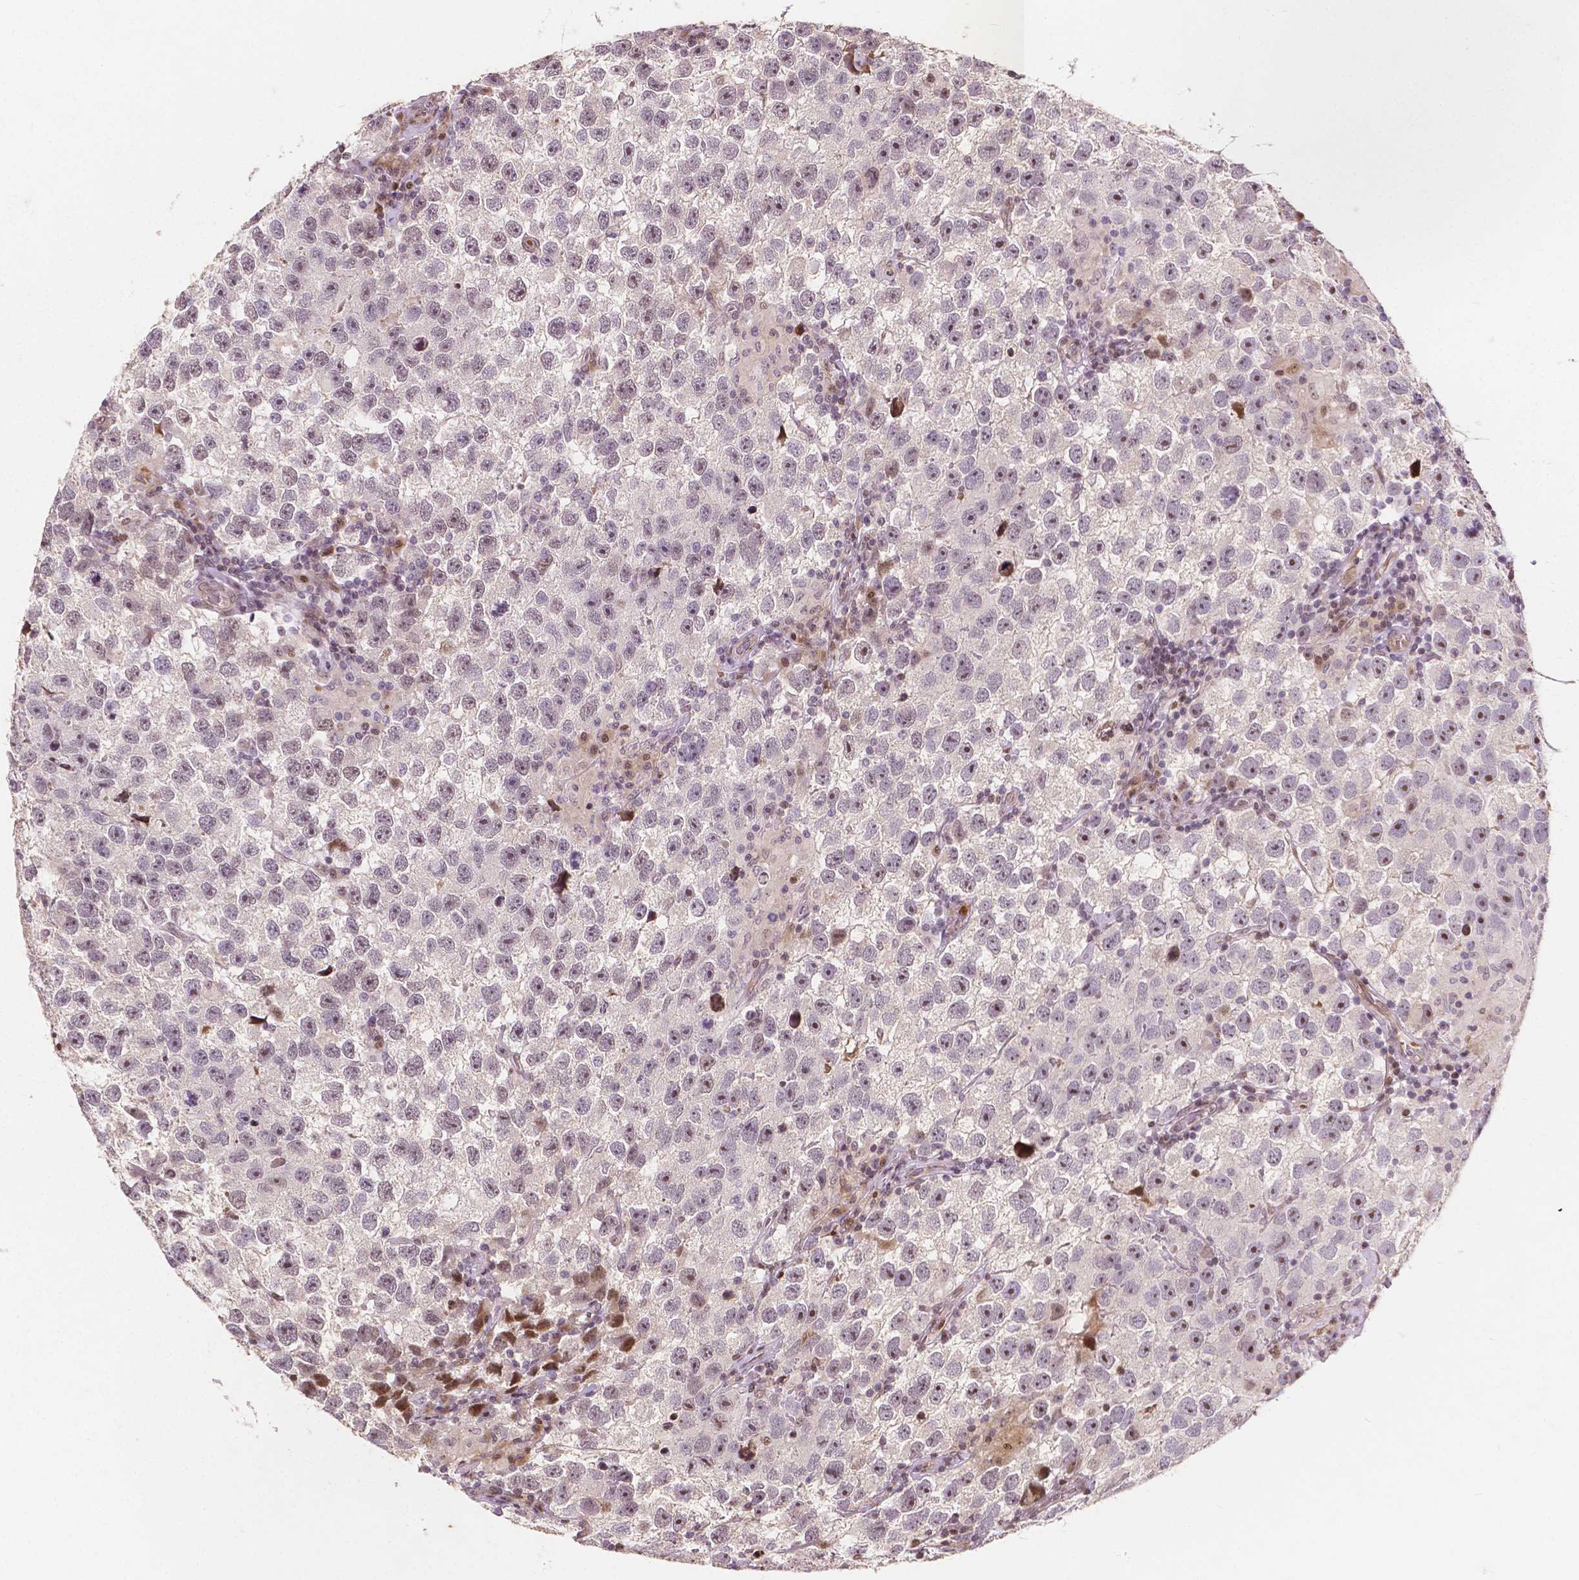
{"staining": {"intensity": "moderate", "quantity": "<25%", "location": "nuclear"}, "tissue": "testis cancer", "cell_type": "Tumor cells", "image_type": "cancer", "snomed": [{"axis": "morphology", "description": "Seminoma, NOS"}, {"axis": "topography", "description": "Testis"}], "caption": "Immunohistochemical staining of seminoma (testis) shows moderate nuclear protein positivity in about <25% of tumor cells.", "gene": "PTPN18", "patient": {"sex": "male", "age": 26}}